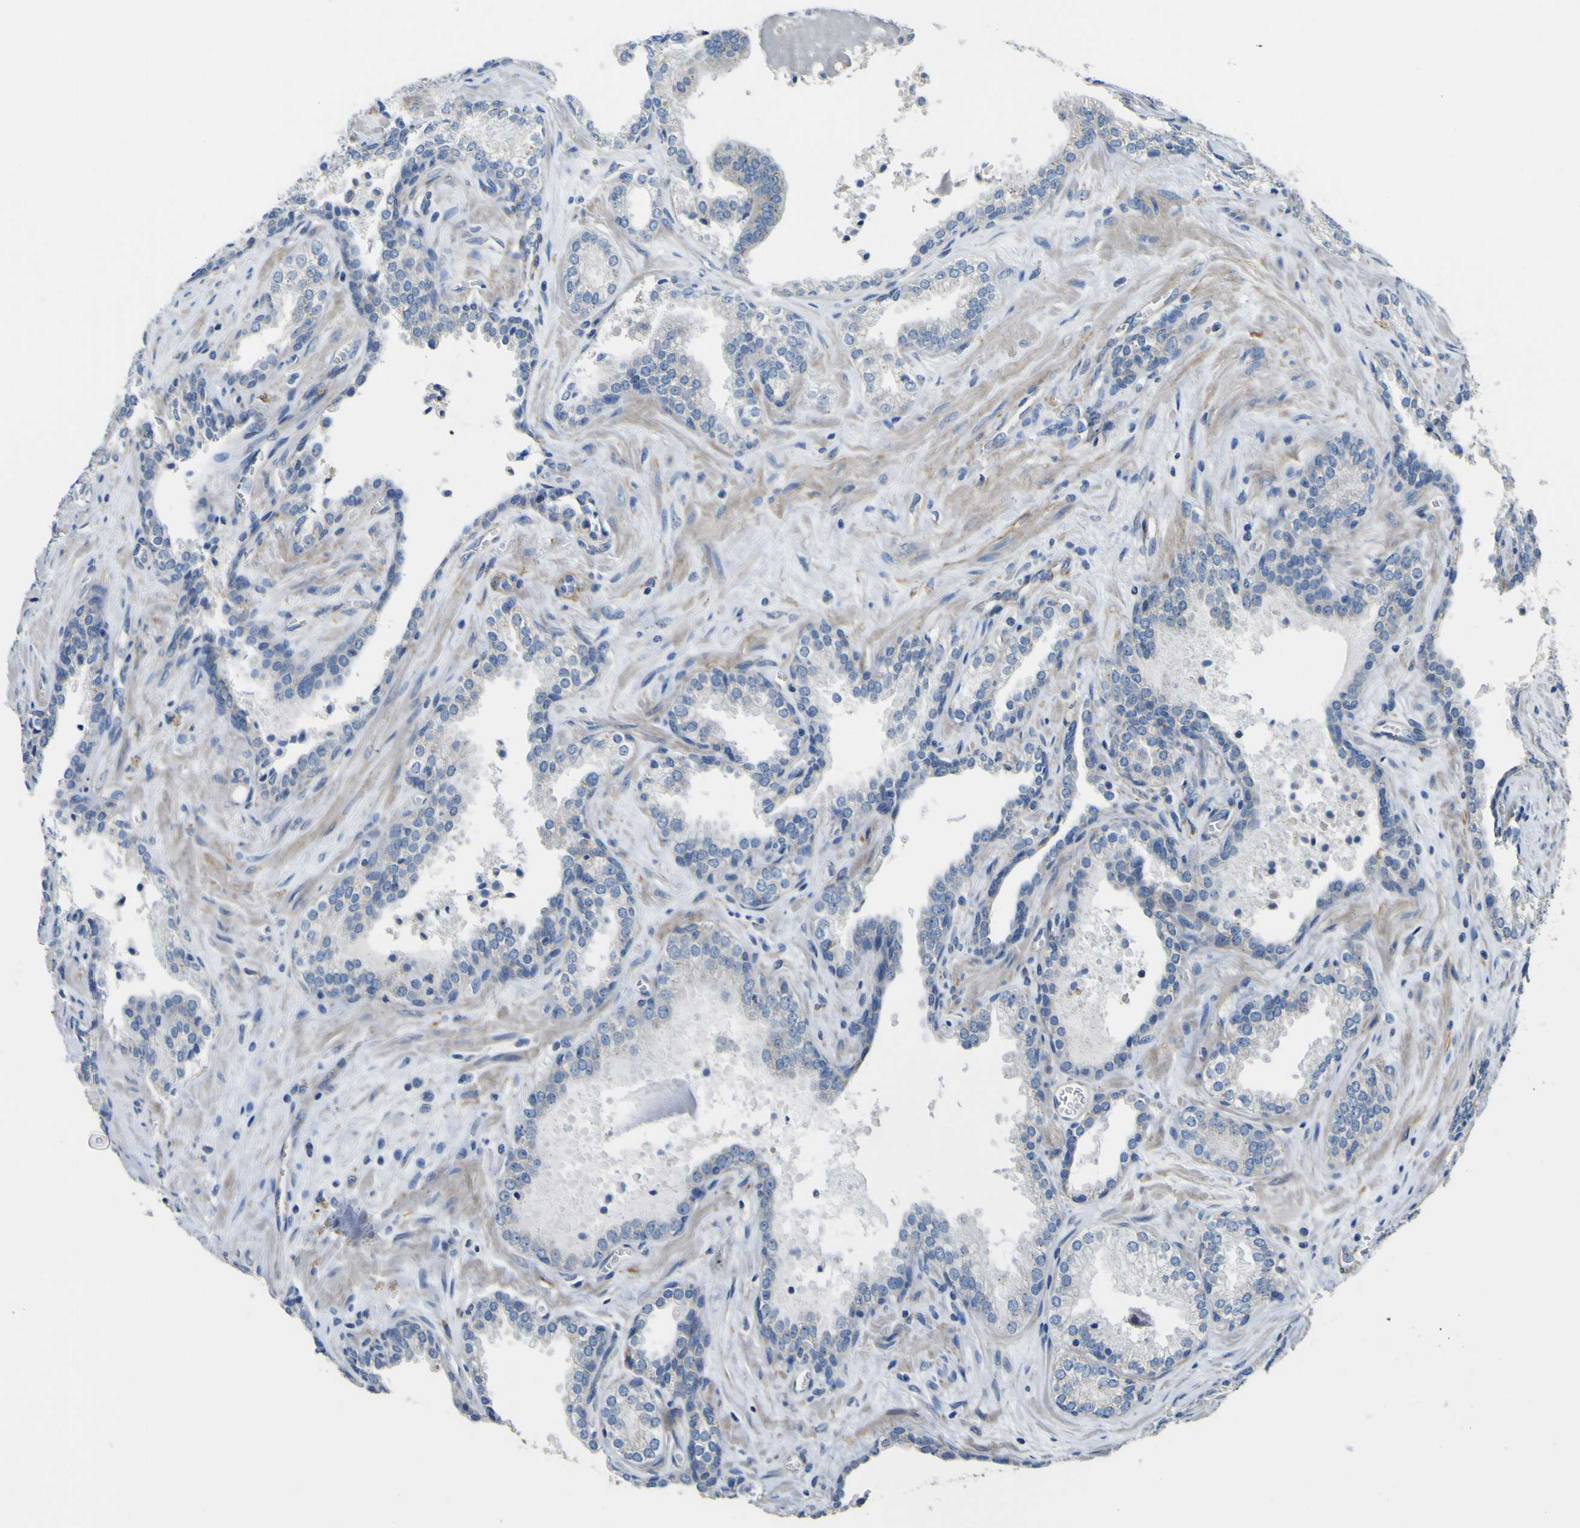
{"staining": {"intensity": "negative", "quantity": "none", "location": "none"}, "tissue": "prostate cancer", "cell_type": "Tumor cells", "image_type": "cancer", "snomed": [{"axis": "morphology", "description": "Adenocarcinoma, Low grade"}, {"axis": "topography", "description": "Prostate"}], "caption": "An IHC photomicrograph of prostate adenocarcinoma (low-grade) is shown. There is no staining in tumor cells of prostate adenocarcinoma (low-grade).", "gene": "ALDH18A1", "patient": {"sex": "male", "age": 60}}